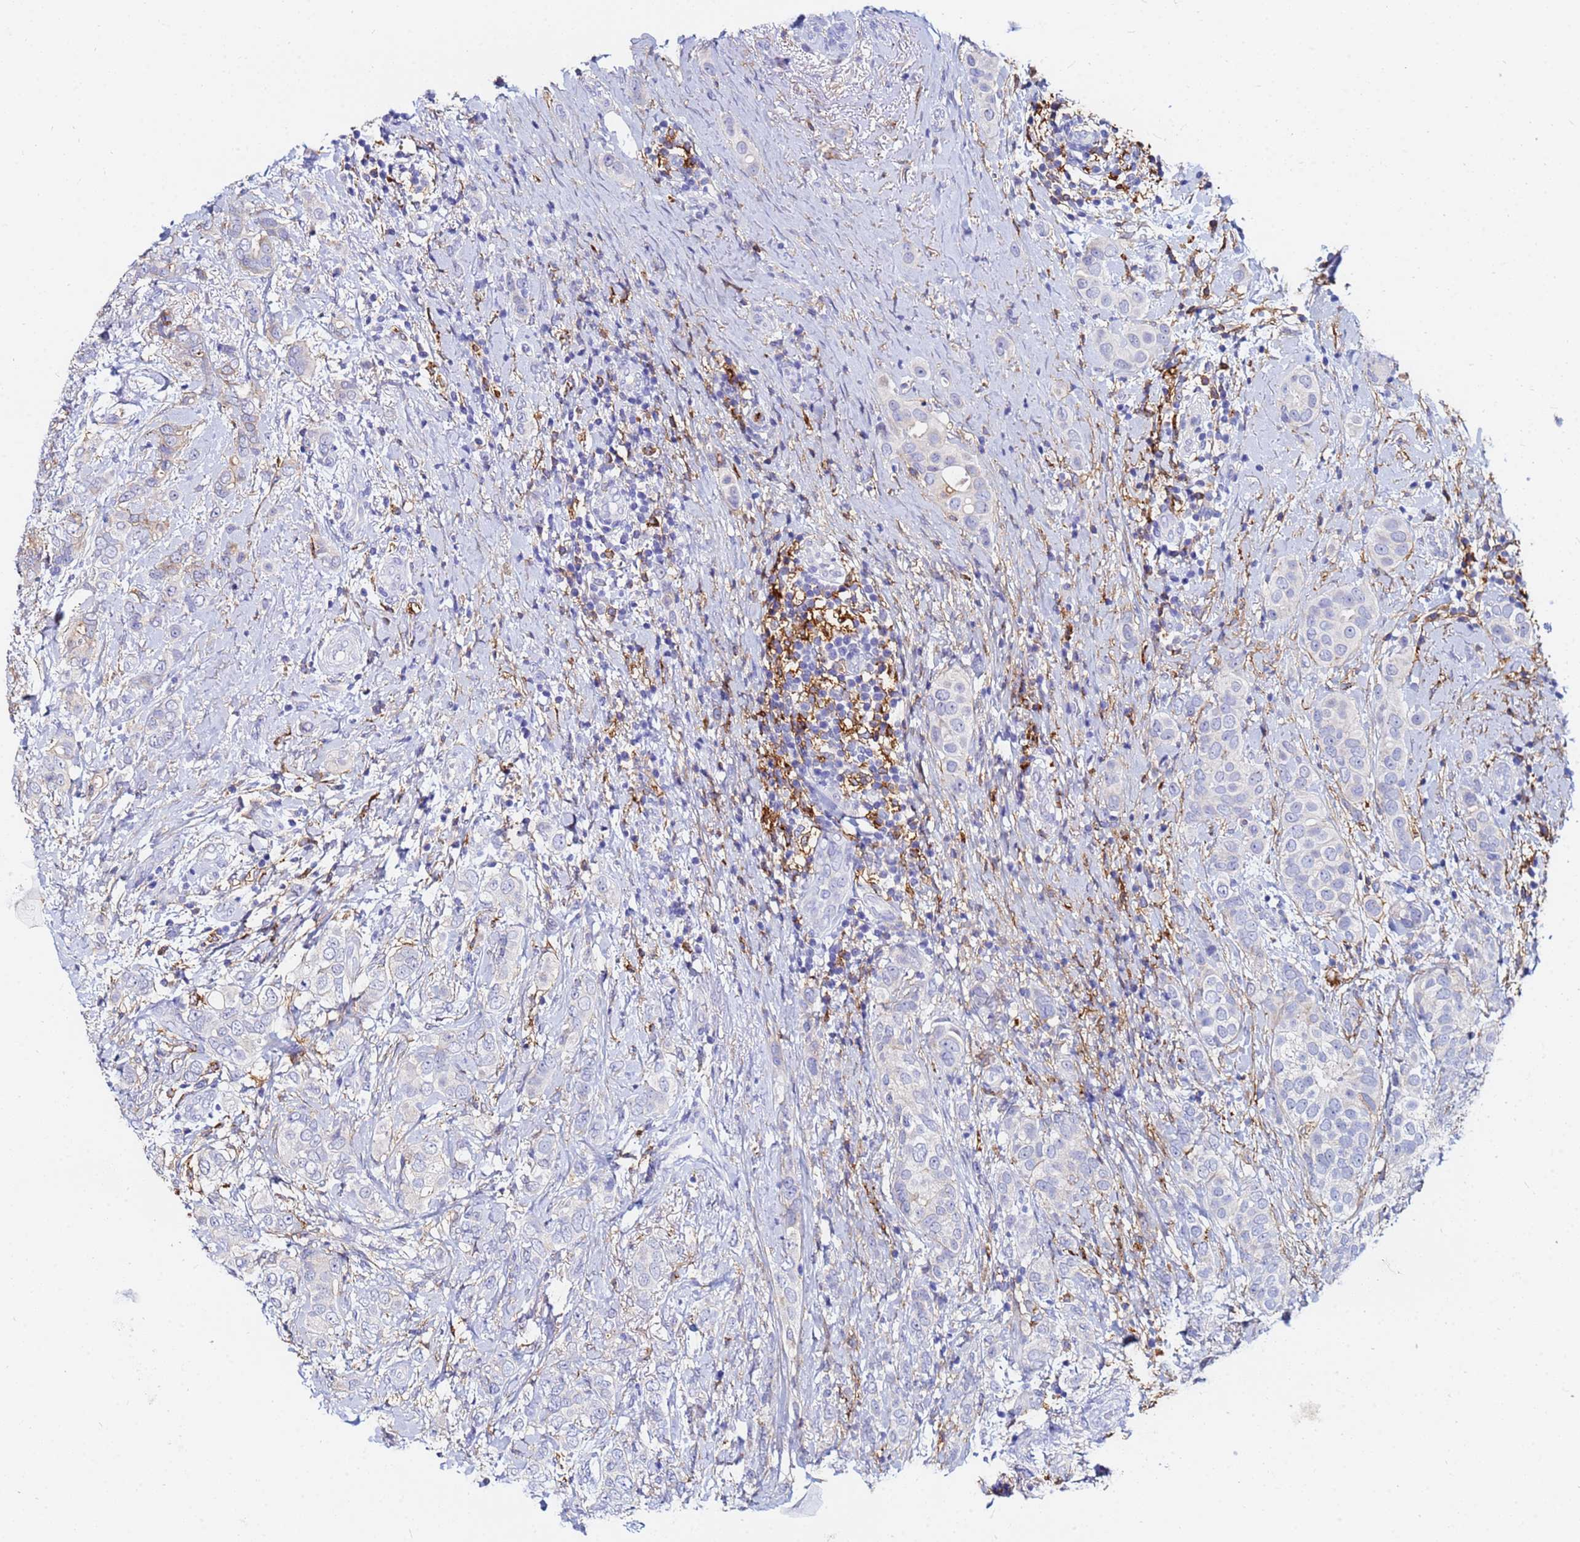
{"staining": {"intensity": "weak", "quantity": "<25%", "location": "cytoplasmic/membranous"}, "tissue": "breast cancer", "cell_type": "Tumor cells", "image_type": "cancer", "snomed": [{"axis": "morphology", "description": "Lobular carcinoma"}, {"axis": "topography", "description": "Breast"}], "caption": "Immunohistochemistry of human breast cancer (lobular carcinoma) displays no staining in tumor cells.", "gene": "BASP1", "patient": {"sex": "female", "age": 51}}